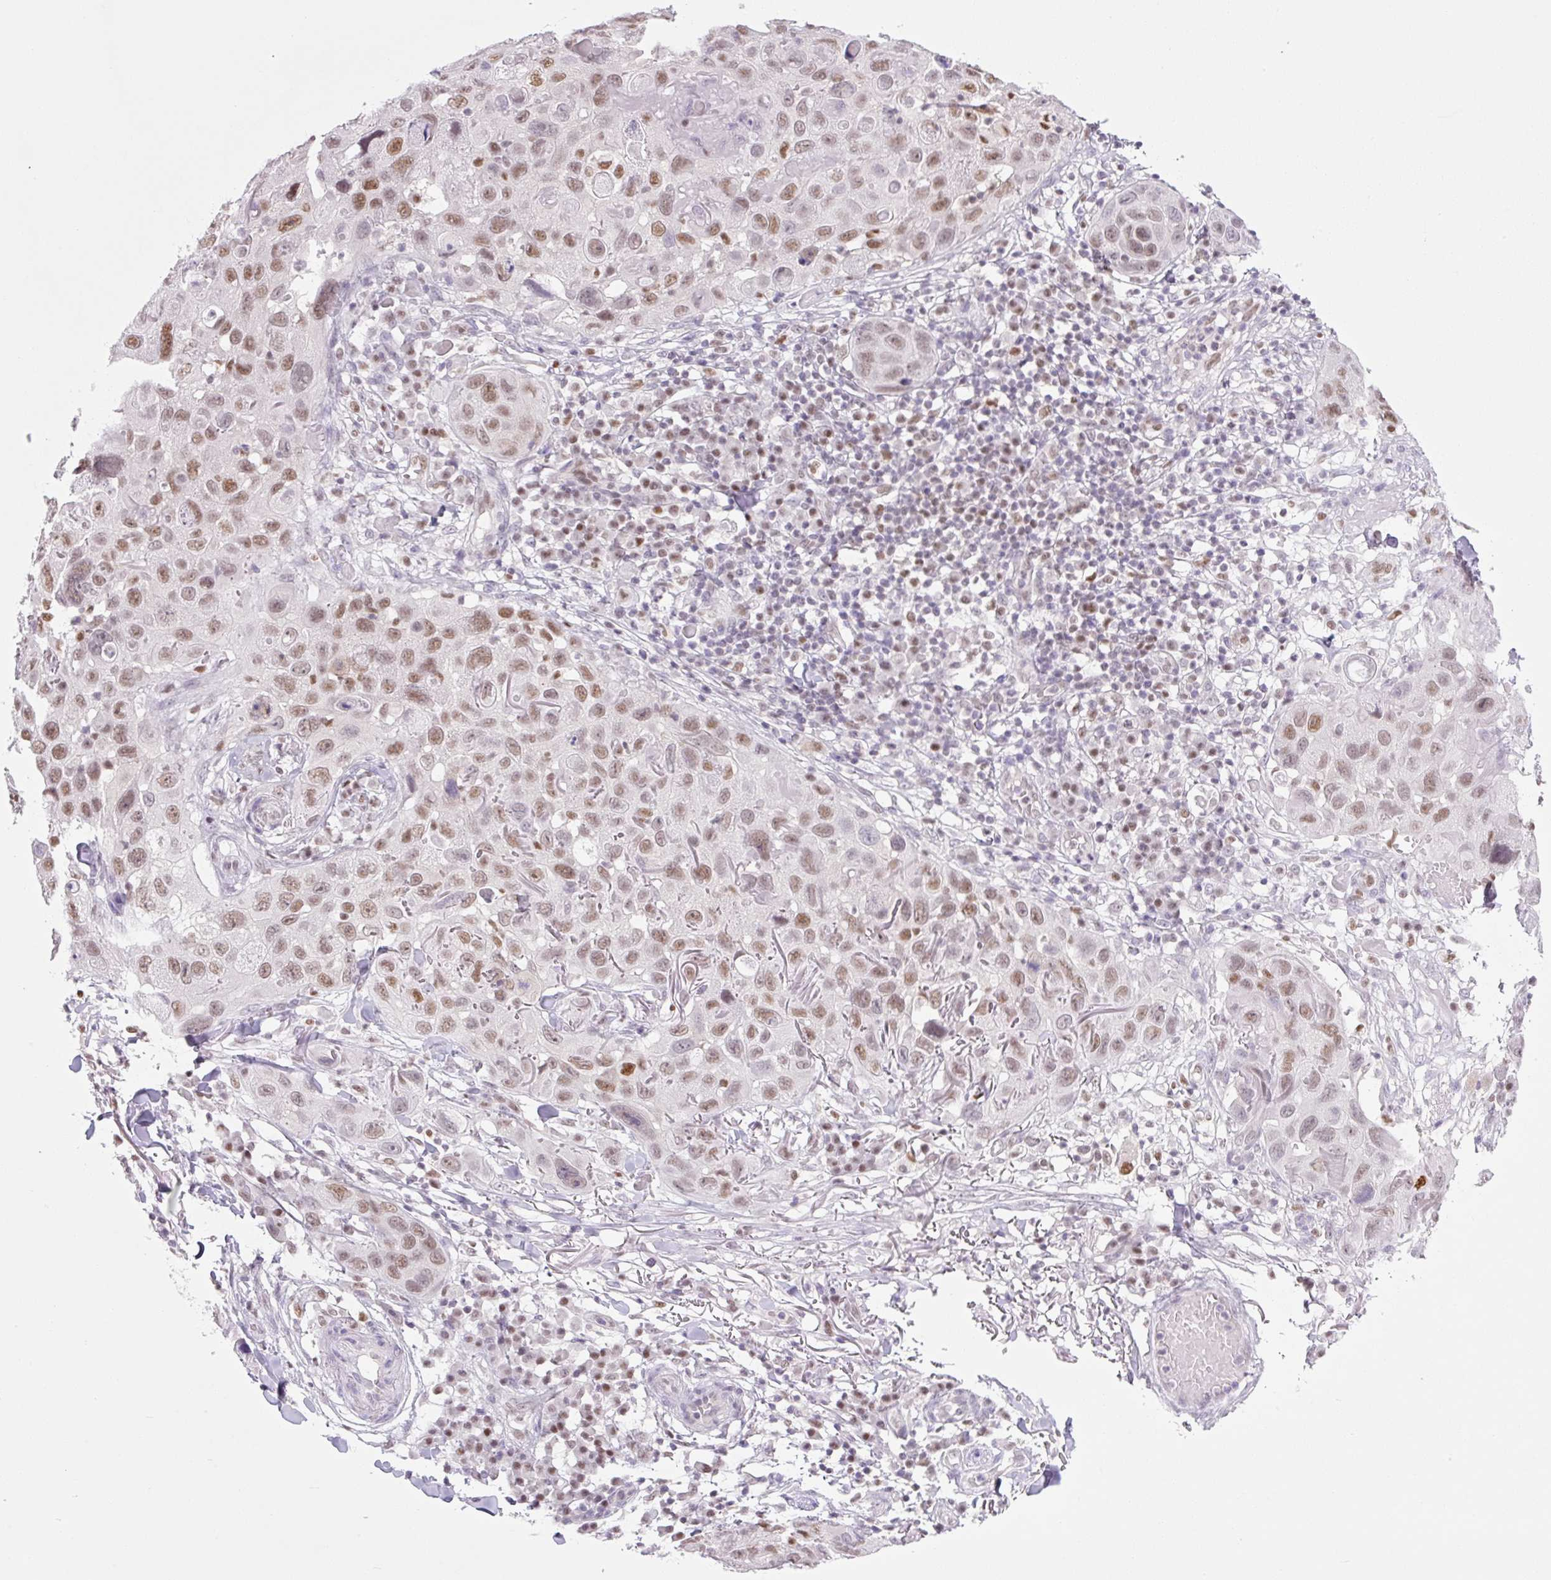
{"staining": {"intensity": "moderate", "quantity": ">75%", "location": "nuclear"}, "tissue": "skin cancer", "cell_type": "Tumor cells", "image_type": "cancer", "snomed": [{"axis": "morphology", "description": "Squamous cell carcinoma in situ, NOS"}, {"axis": "morphology", "description": "Squamous cell carcinoma, NOS"}, {"axis": "topography", "description": "Skin"}], "caption": "Immunohistochemistry histopathology image of skin cancer stained for a protein (brown), which demonstrates medium levels of moderate nuclear expression in approximately >75% of tumor cells.", "gene": "TLE3", "patient": {"sex": "male", "age": 93}}